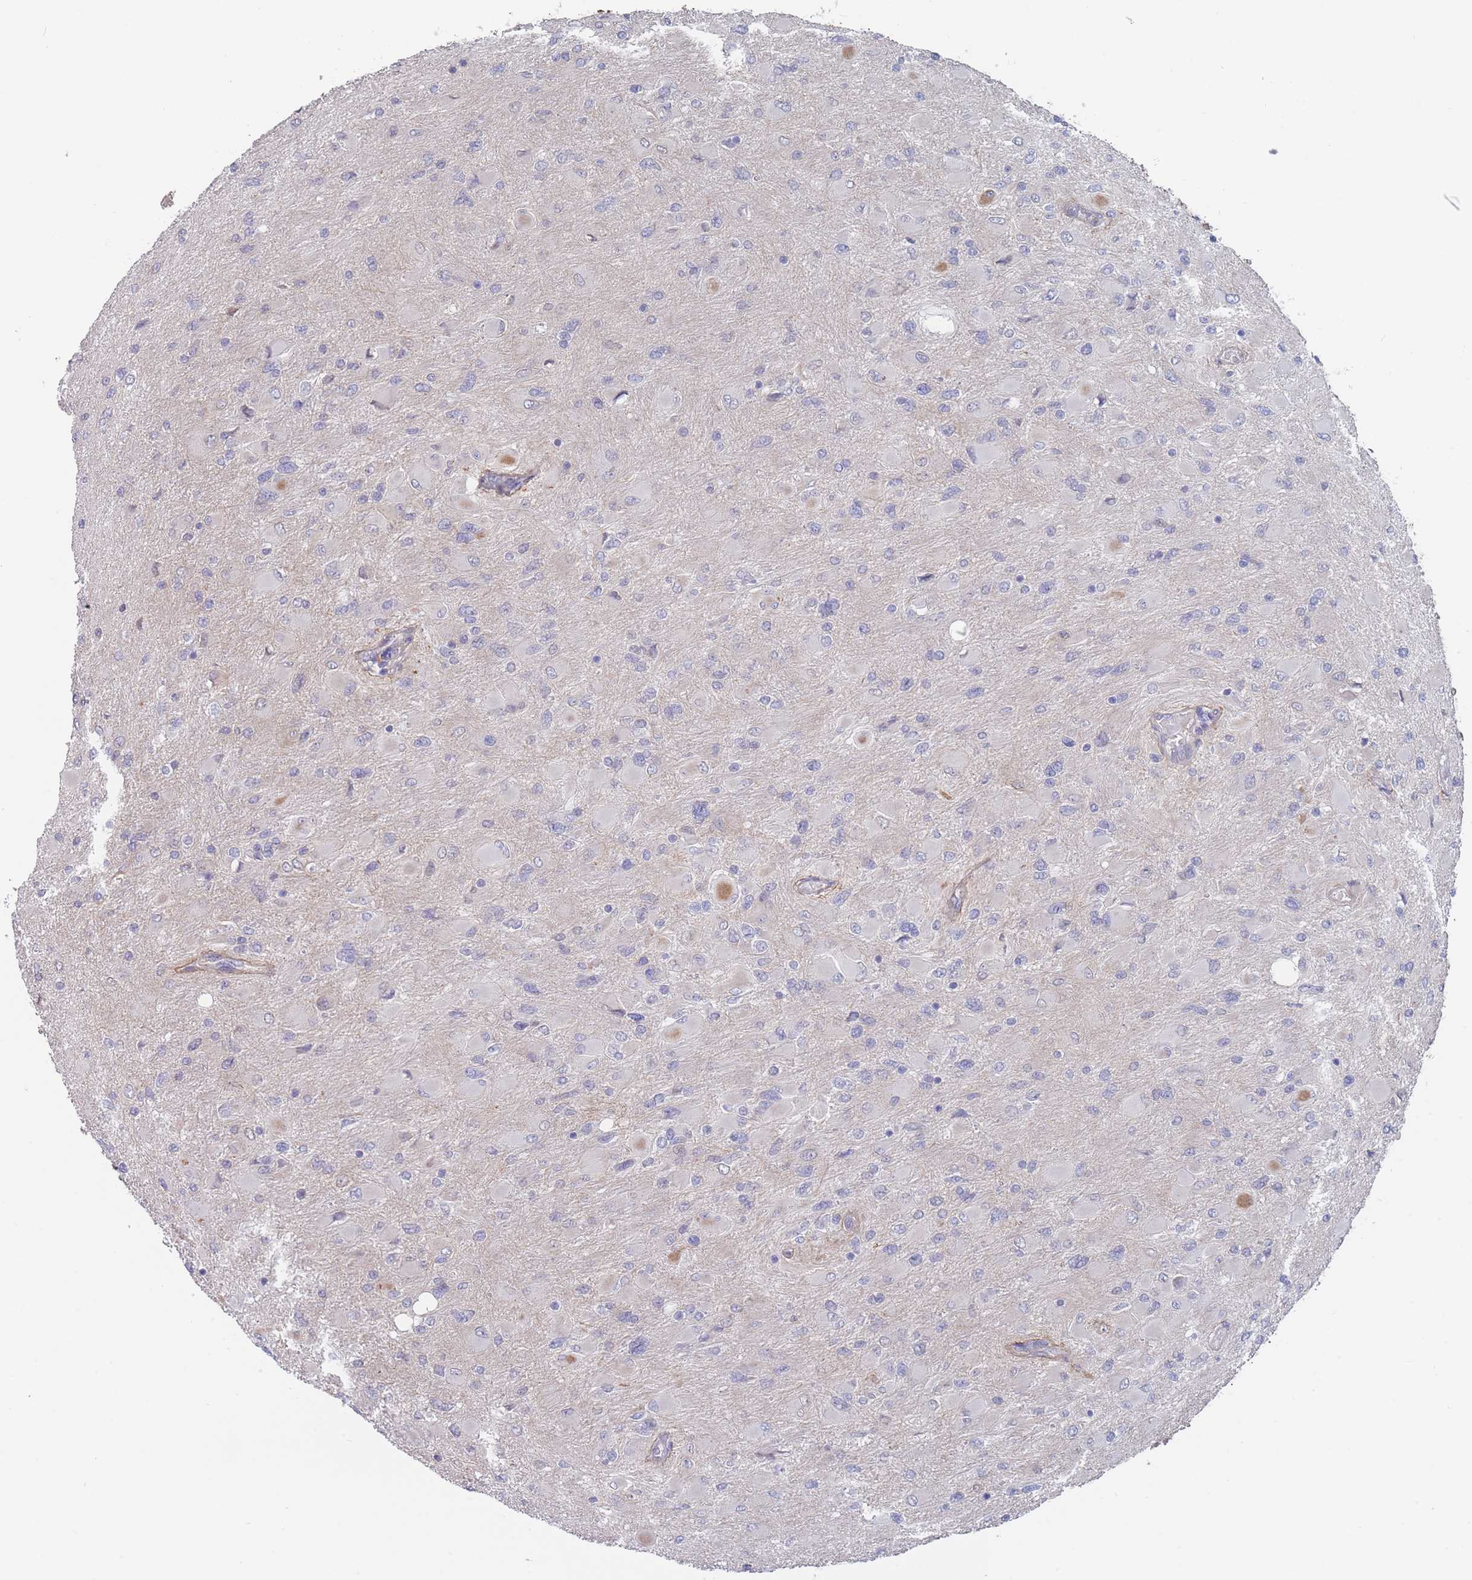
{"staining": {"intensity": "negative", "quantity": "none", "location": "none"}, "tissue": "glioma", "cell_type": "Tumor cells", "image_type": "cancer", "snomed": [{"axis": "morphology", "description": "Glioma, malignant, High grade"}, {"axis": "topography", "description": "Cerebral cortex"}], "caption": "Glioma stained for a protein using immunohistochemistry (IHC) shows no positivity tumor cells.", "gene": "SLC1A6", "patient": {"sex": "female", "age": 36}}